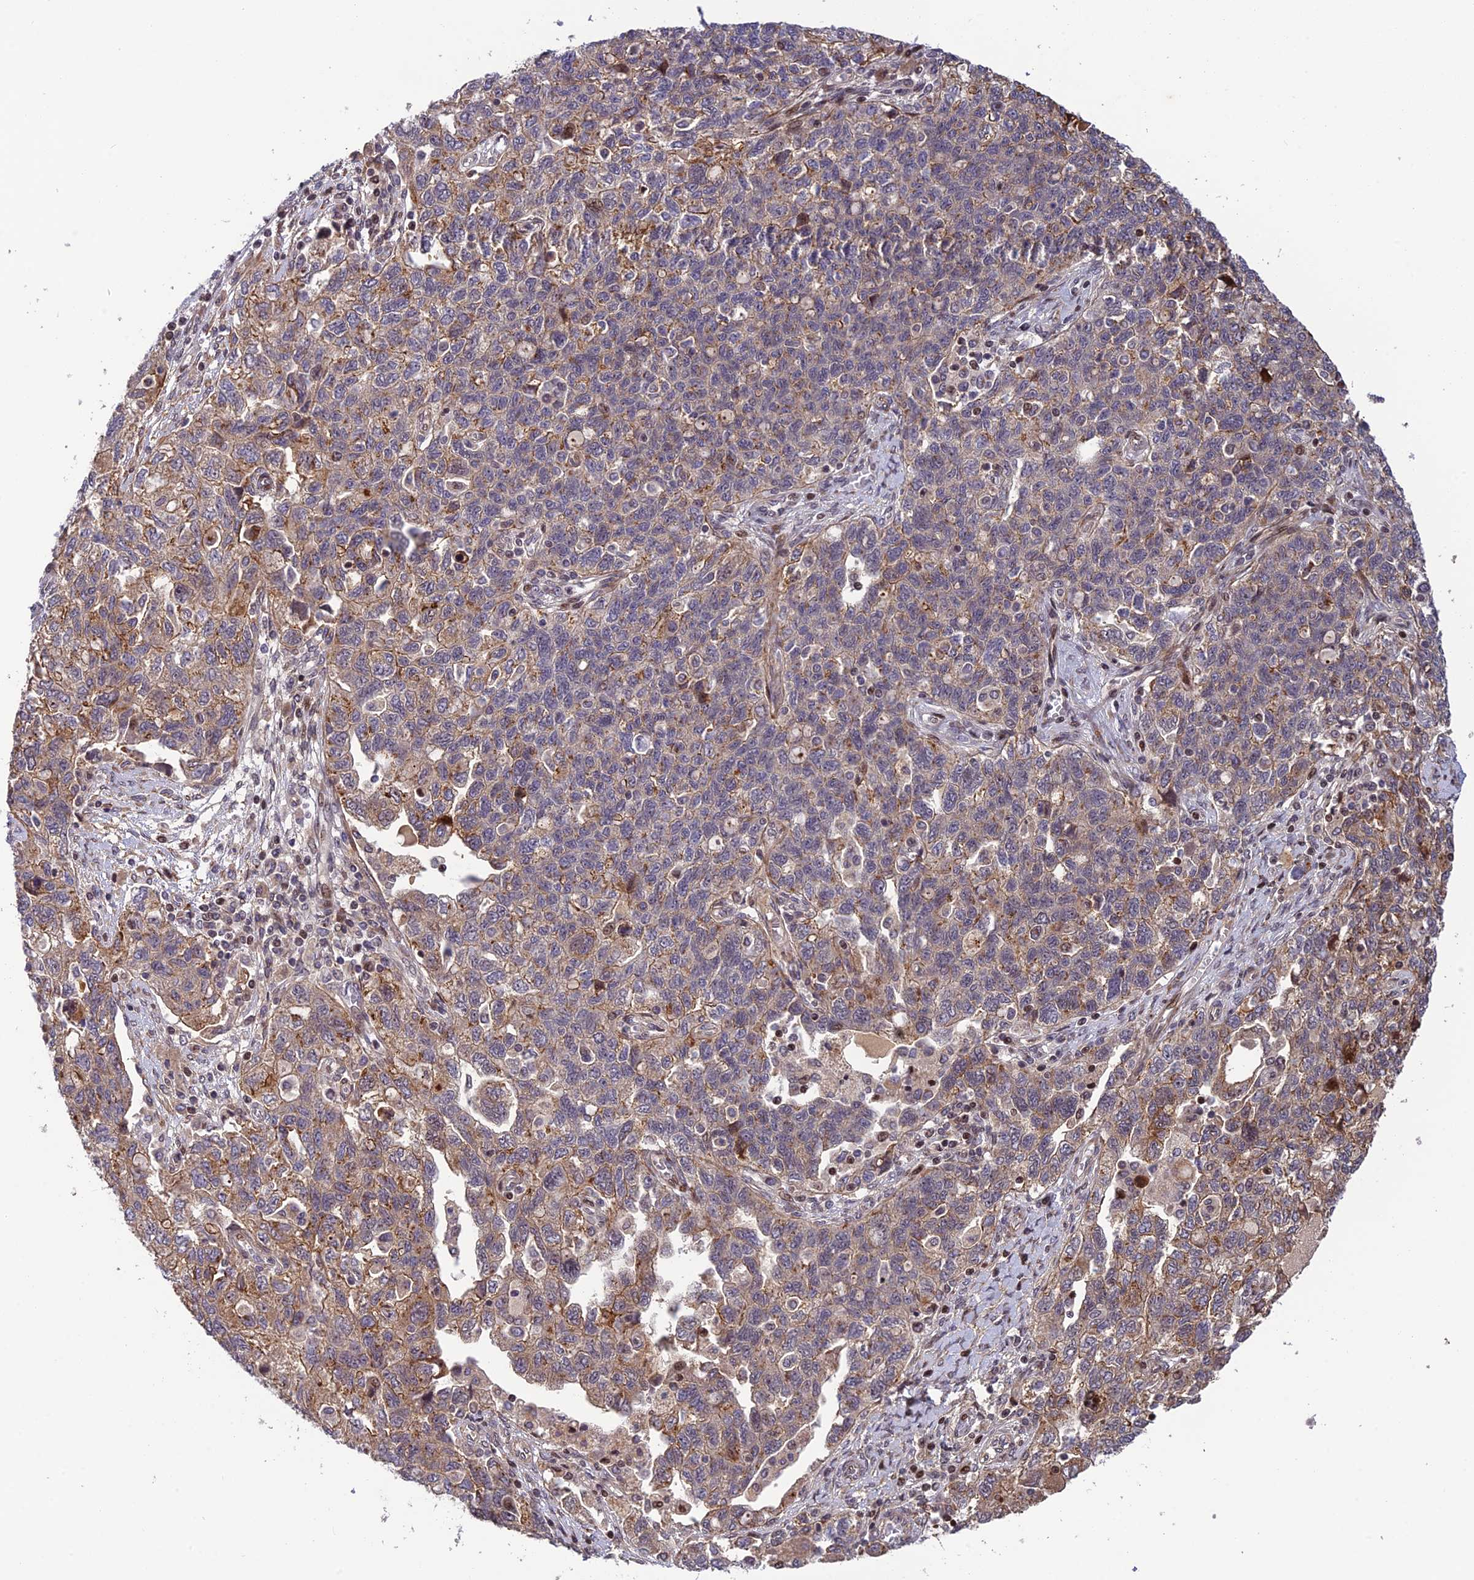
{"staining": {"intensity": "moderate", "quantity": "25%-75%", "location": "cytoplasmic/membranous"}, "tissue": "ovarian cancer", "cell_type": "Tumor cells", "image_type": "cancer", "snomed": [{"axis": "morphology", "description": "Carcinoma, NOS"}, {"axis": "morphology", "description": "Cystadenocarcinoma, serous, NOS"}, {"axis": "topography", "description": "Ovary"}], "caption": "Immunohistochemical staining of ovarian serous cystadenocarcinoma displays moderate cytoplasmic/membranous protein expression in about 25%-75% of tumor cells.", "gene": "SMIM7", "patient": {"sex": "female", "age": 69}}